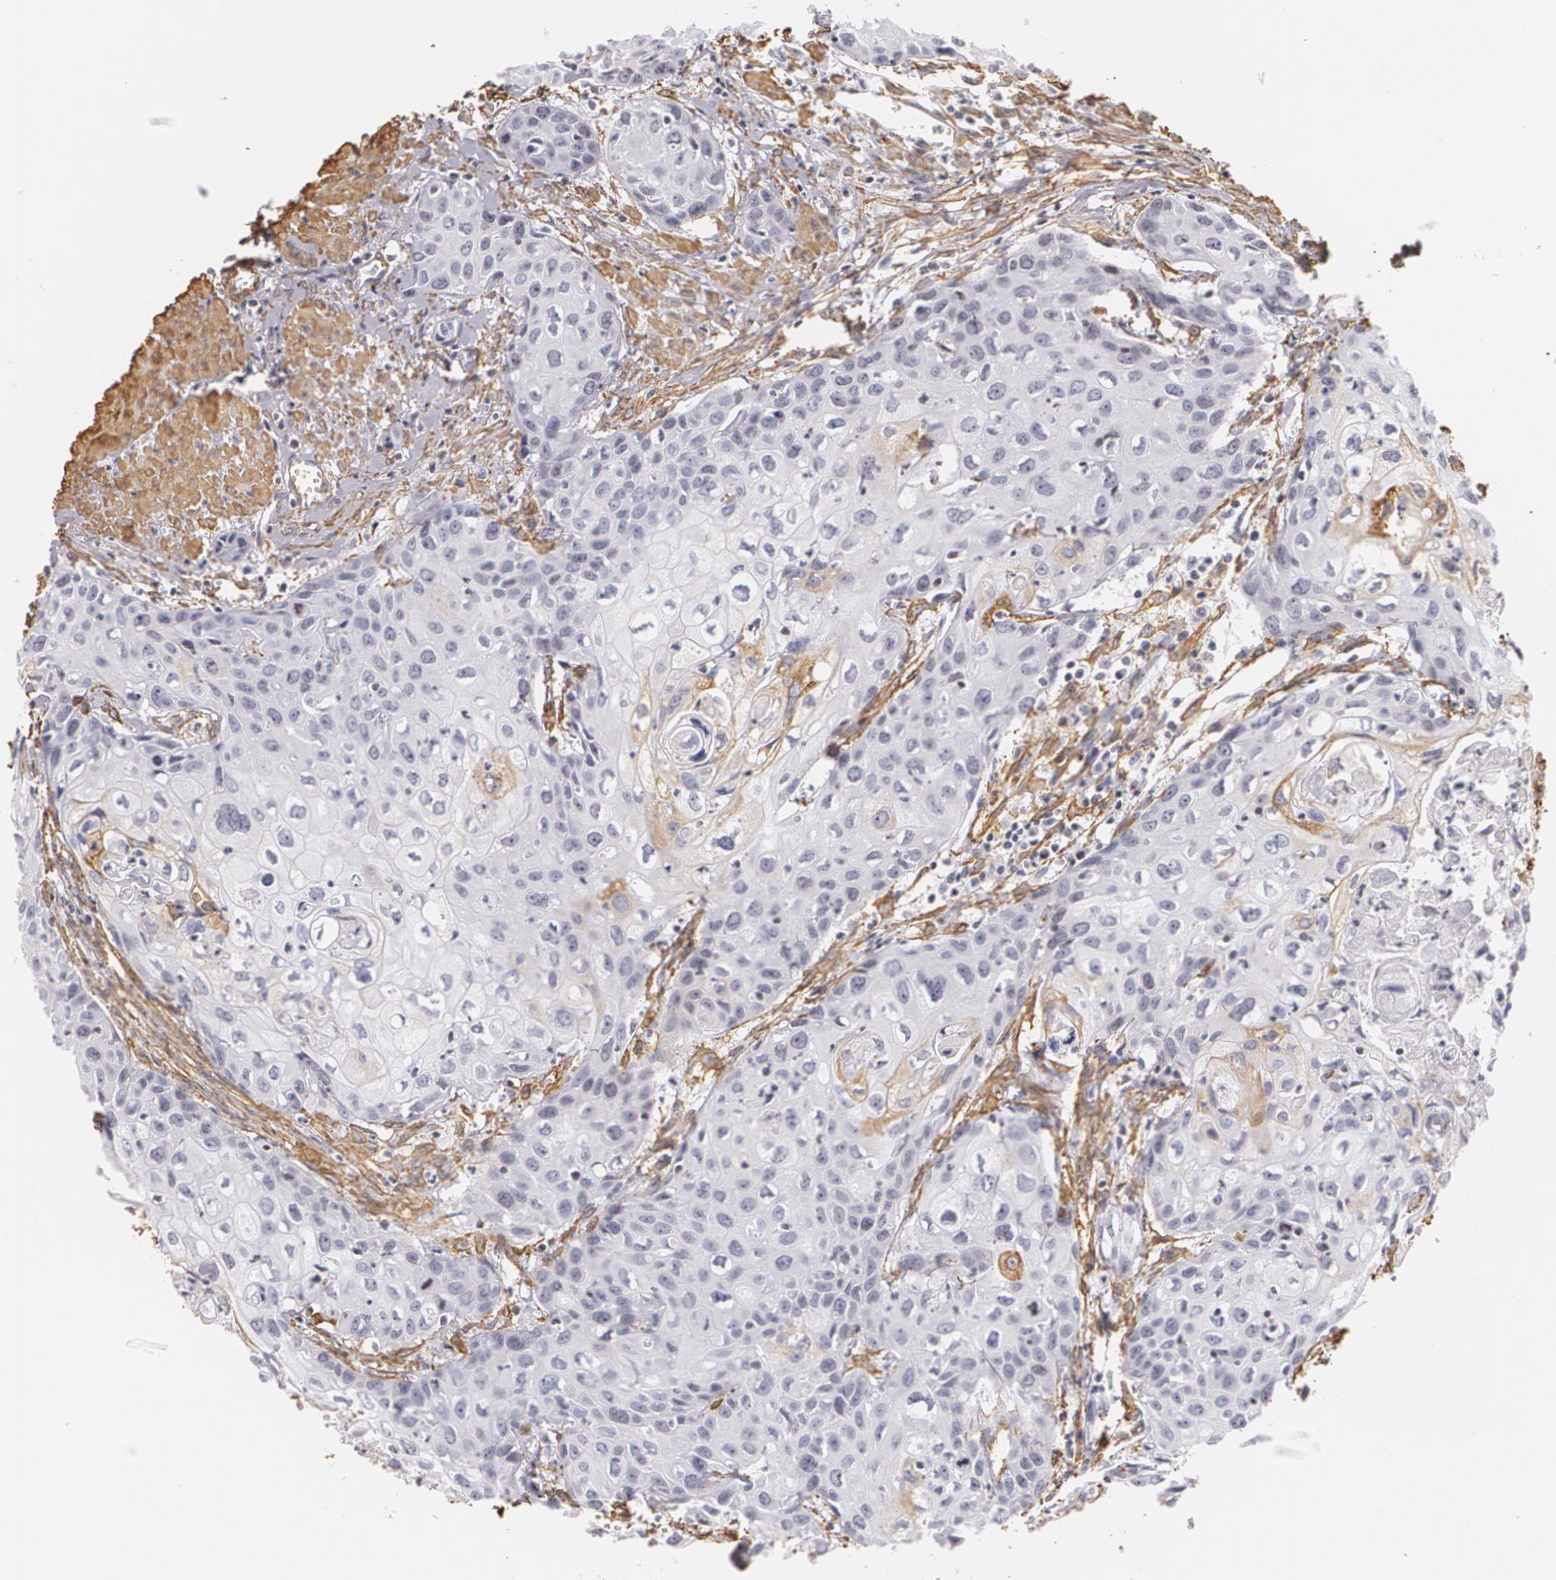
{"staining": {"intensity": "negative", "quantity": "none", "location": "none"}, "tissue": "urothelial cancer", "cell_type": "Tumor cells", "image_type": "cancer", "snomed": [{"axis": "morphology", "description": "Urothelial carcinoma, High grade"}, {"axis": "topography", "description": "Urinary bladder"}], "caption": "Protein analysis of high-grade urothelial carcinoma demonstrates no significant expression in tumor cells.", "gene": "VAMP1", "patient": {"sex": "male", "age": 54}}